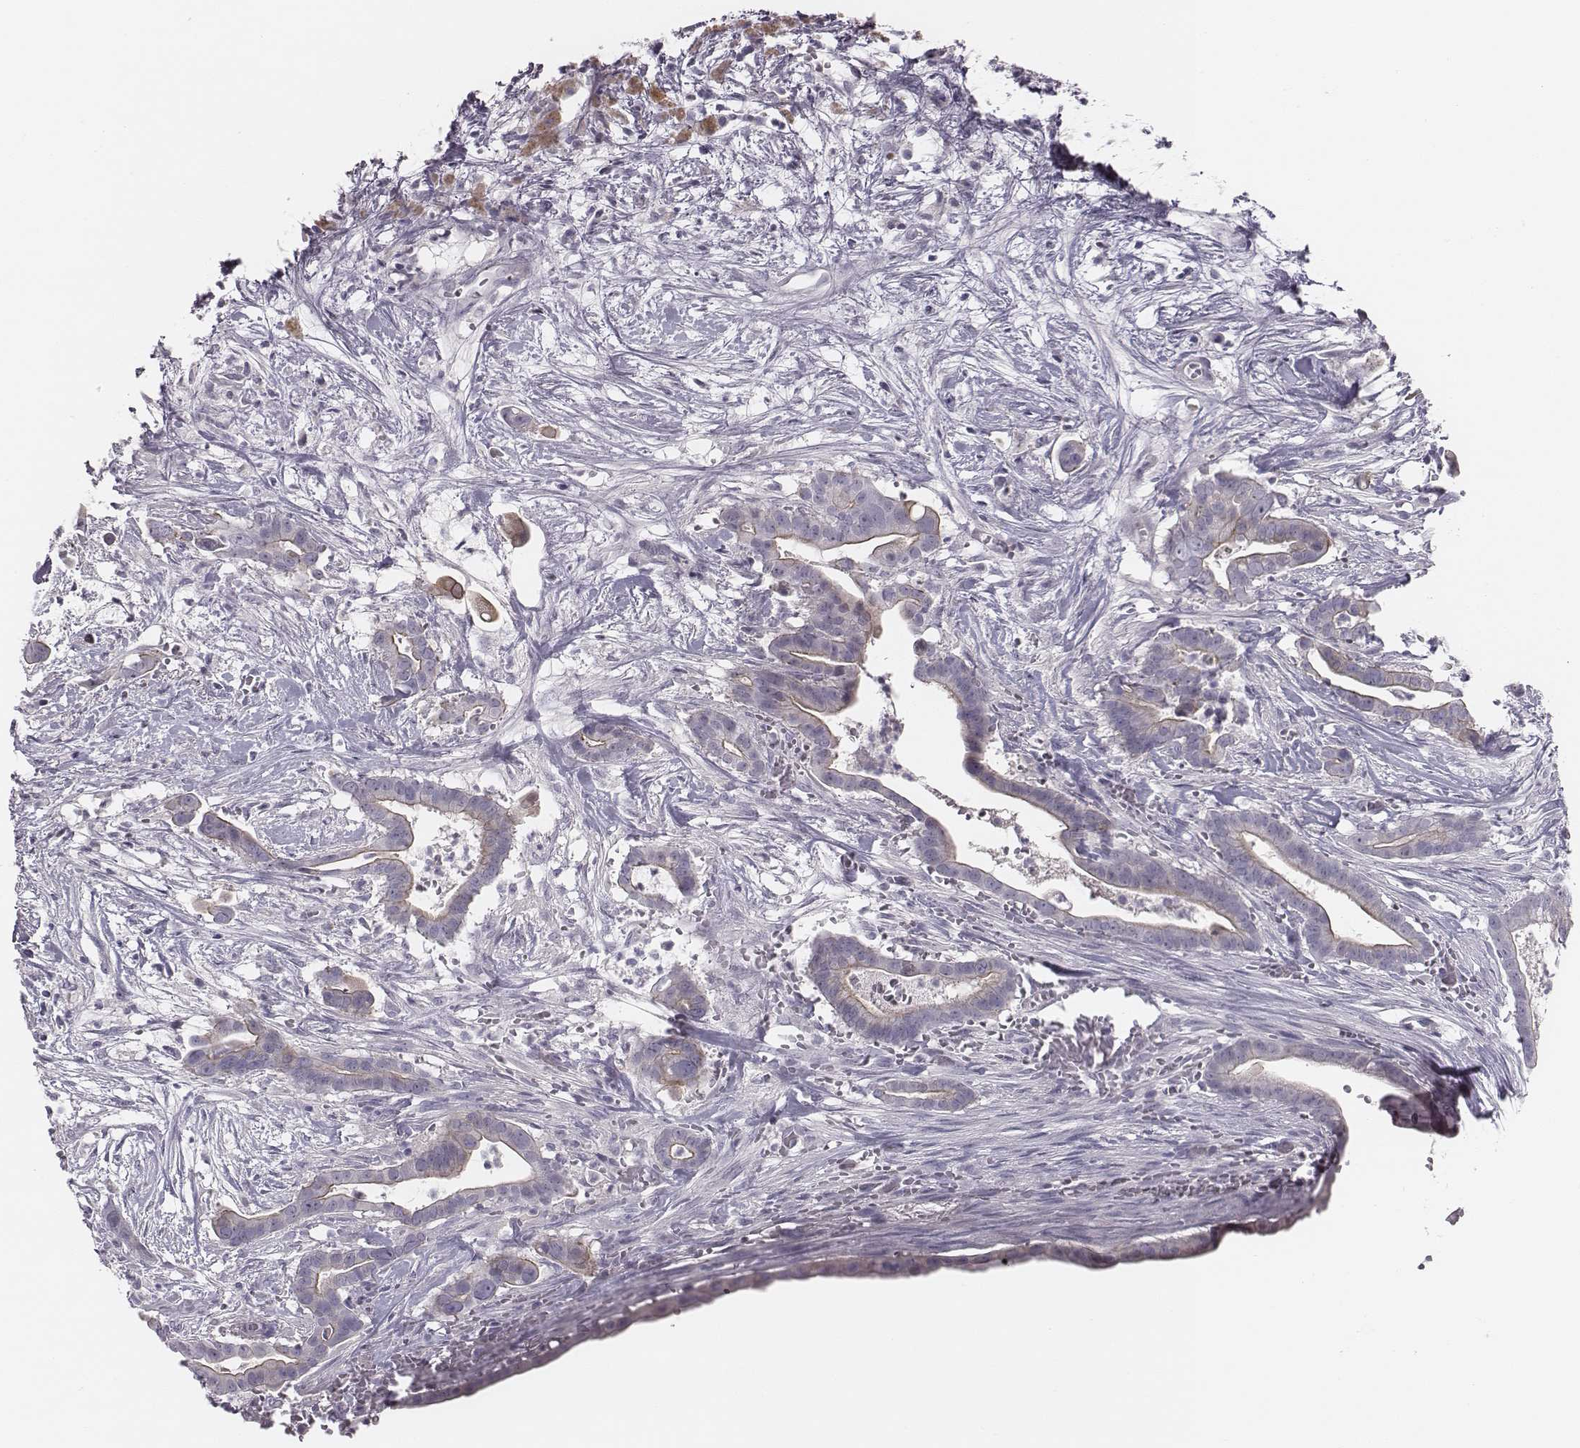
{"staining": {"intensity": "negative", "quantity": "none", "location": "none"}, "tissue": "pancreatic cancer", "cell_type": "Tumor cells", "image_type": "cancer", "snomed": [{"axis": "morphology", "description": "Adenocarcinoma, NOS"}, {"axis": "topography", "description": "Pancreas"}], "caption": "Tumor cells show no significant protein staining in pancreatic cancer (adenocarcinoma).", "gene": "CACNG4", "patient": {"sex": "male", "age": 61}}